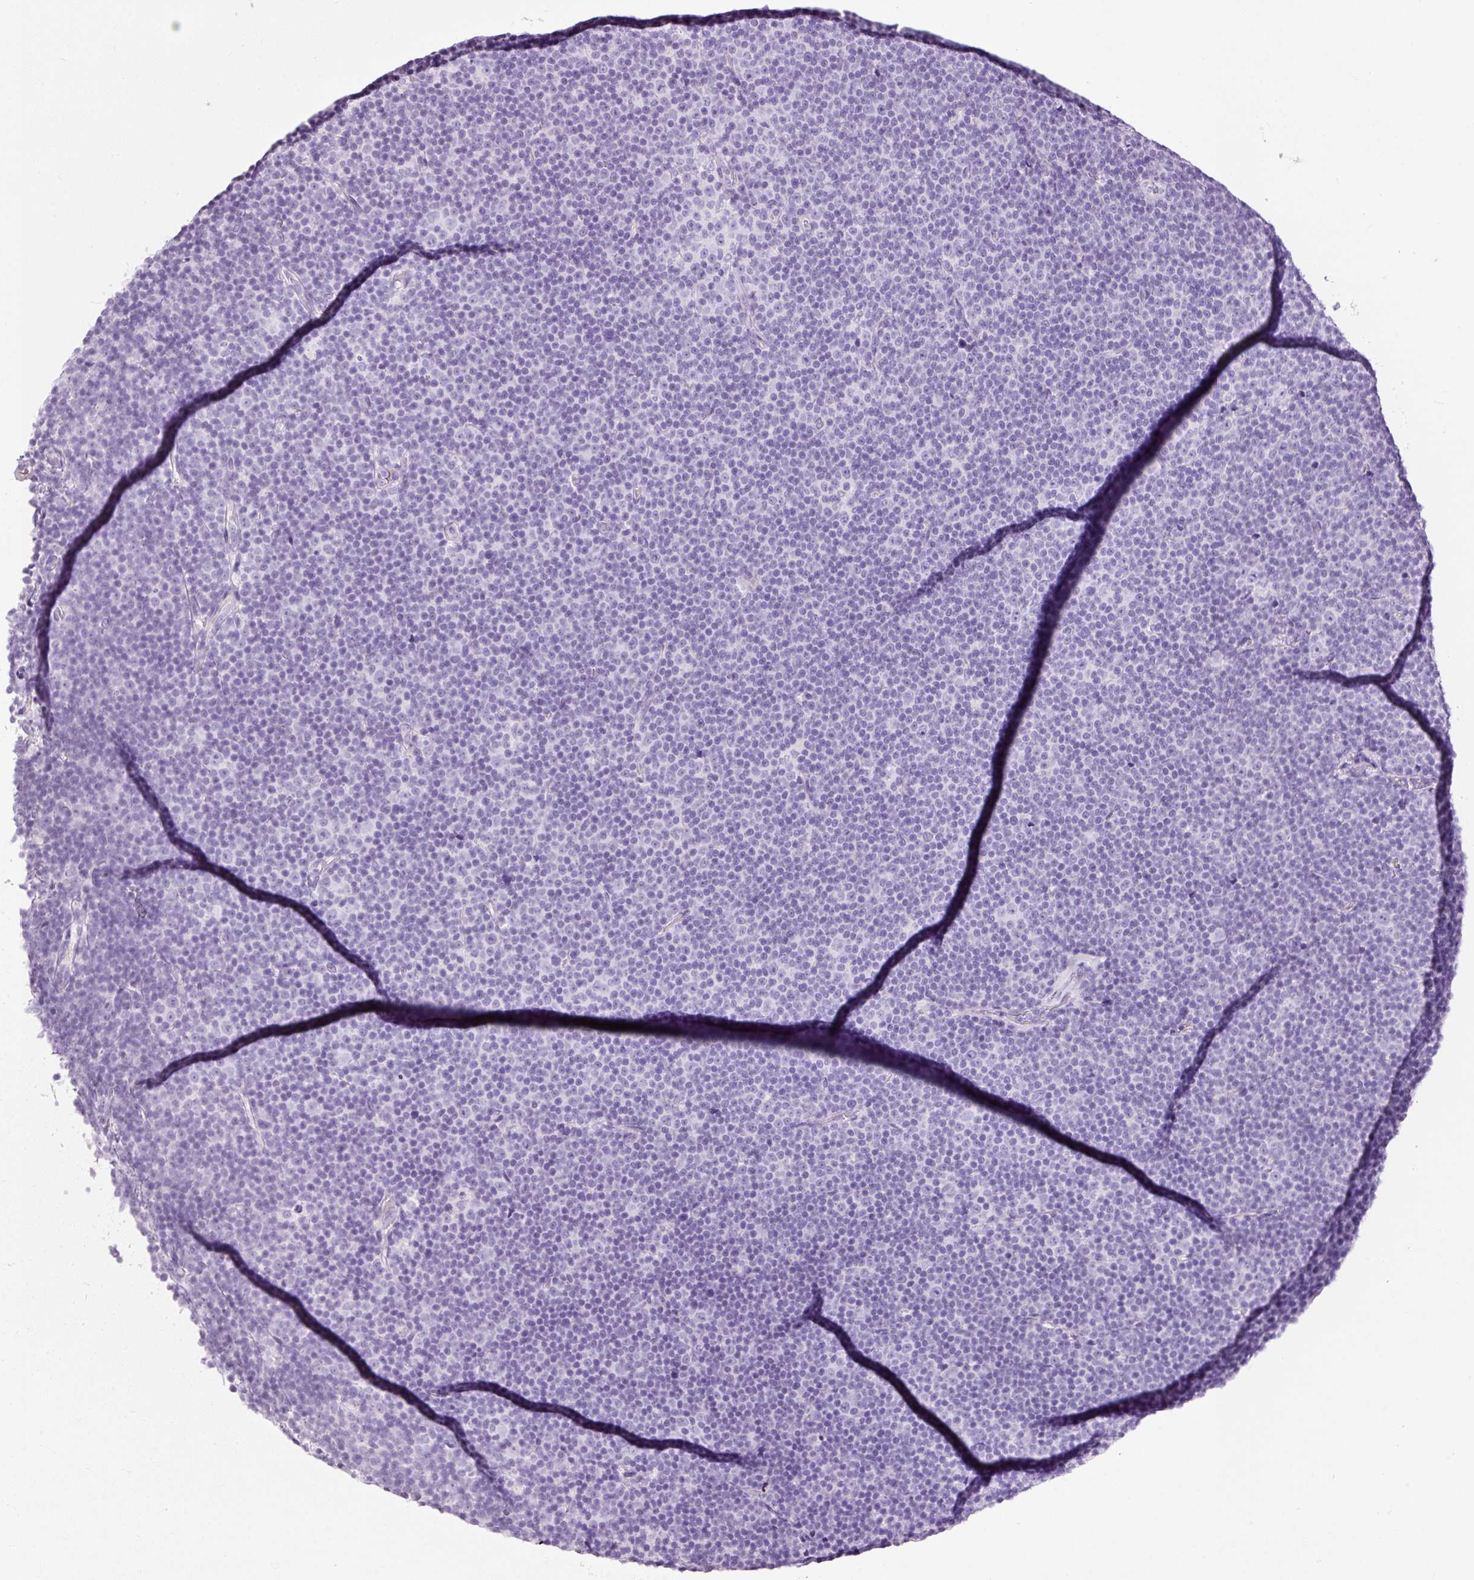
{"staining": {"intensity": "negative", "quantity": "none", "location": "none"}, "tissue": "lymphoma", "cell_type": "Tumor cells", "image_type": "cancer", "snomed": [{"axis": "morphology", "description": "Malignant lymphoma, non-Hodgkin's type, Low grade"}, {"axis": "topography", "description": "Lymph node"}], "caption": "Immunohistochemical staining of lymphoma displays no significant expression in tumor cells. Brightfield microscopy of immunohistochemistry (IHC) stained with DAB (3,3'-diaminobenzidine) (brown) and hematoxylin (blue), captured at high magnification.", "gene": "ADSS1", "patient": {"sex": "female", "age": 67}}